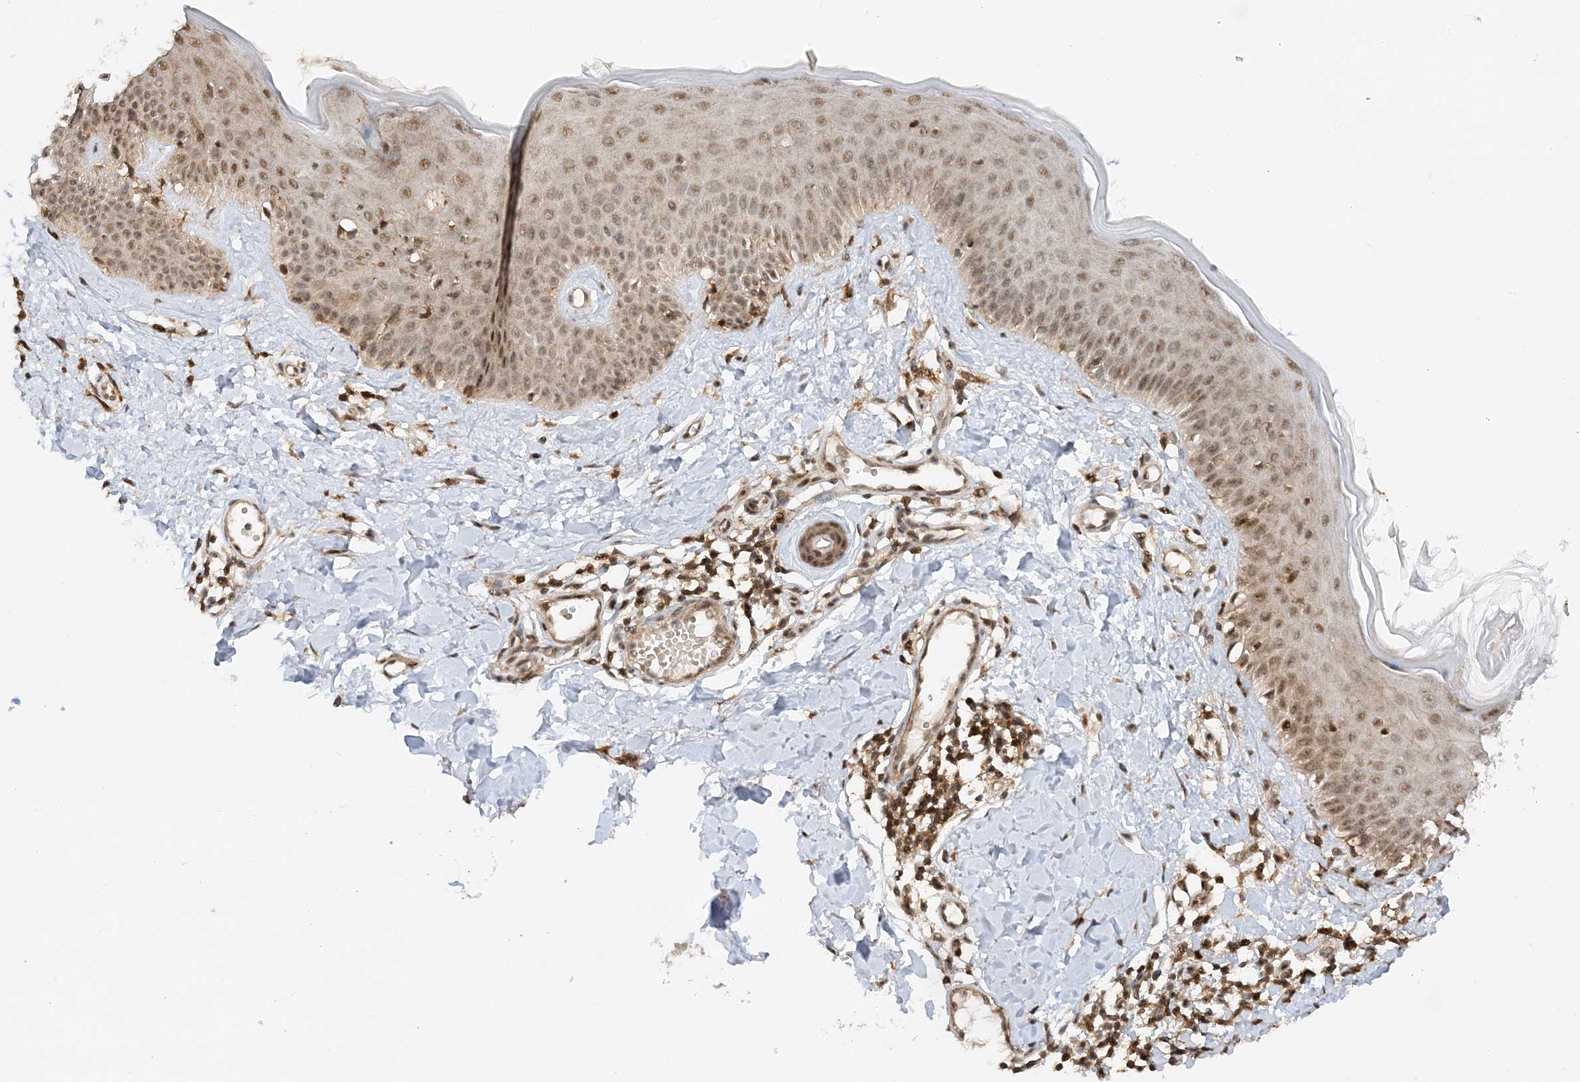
{"staining": {"intensity": "moderate", "quantity": ">75%", "location": "nuclear"}, "tissue": "skin", "cell_type": "Fibroblasts", "image_type": "normal", "snomed": [{"axis": "morphology", "description": "Normal tissue, NOS"}, {"axis": "topography", "description": "Skin"}], "caption": "Immunohistochemical staining of unremarkable skin demonstrates moderate nuclear protein expression in approximately >75% of fibroblasts. (brown staining indicates protein expression, while blue staining denotes nuclei).", "gene": "TATDN3", "patient": {"sex": "male", "age": 52}}